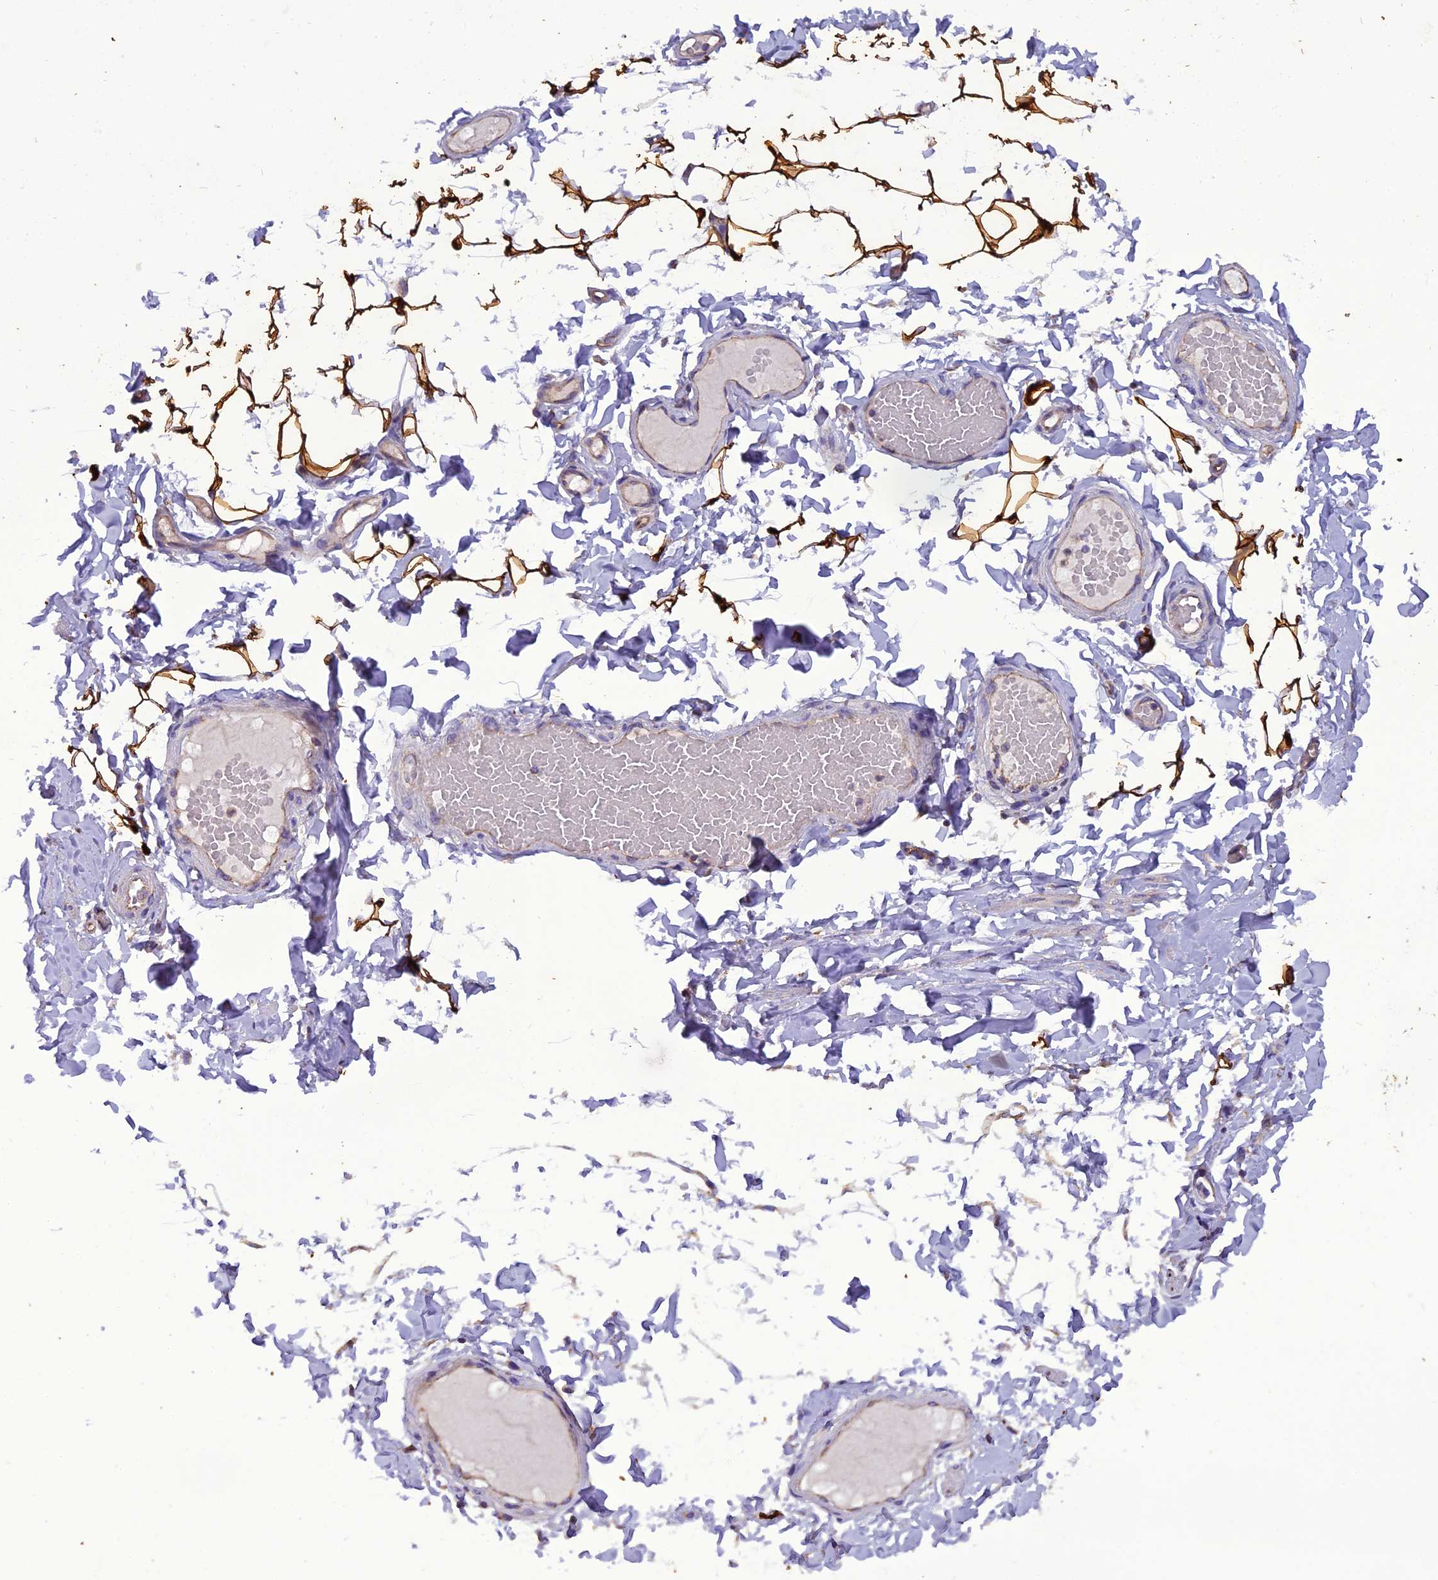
{"staining": {"intensity": "strong", "quantity": ">75%", "location": "cytoplasmic/membranous"}, "tissue": "adipose tissue", "cell_type": "Adipocytes", "image_type": "normal", "snomed": [{"axis": "morphology", "description": "Normal tissue, NOS"}, {"axis": "topography", "description": "Adipose tissue"}, {"axis": "topography", "description": "Vascular tissue"}, {"axis": "topography", "description": "Peripheral nerve tissue"}], "caption": "Protein expression analysis of normal human adipose tissue reveals strong cytoplasmic/membranous positivity in about >75% of adipocytes. (IHC, brightfield microscopy, high magnification).", "gene": "GPD1", "patient": {"sex": "male", "age": 25}}